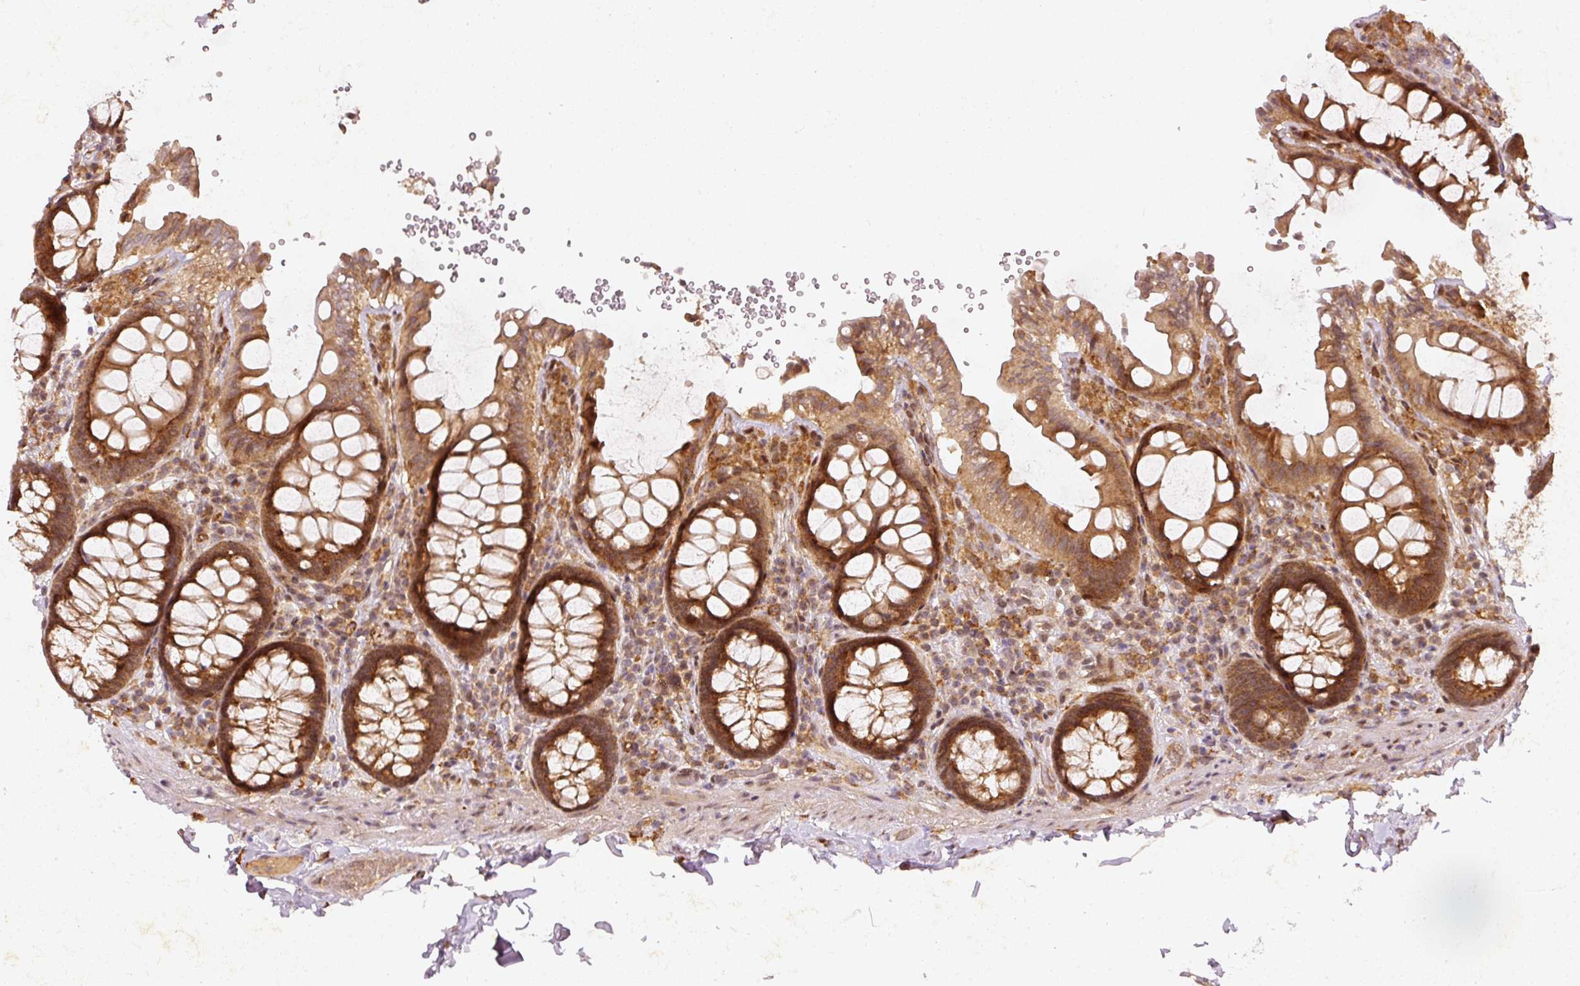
{"staining": {"intensity": "moderate", "quantity": ">75%", "location": "cytoplasmic/membranous"}, "tissue": "colon", "cell_type": "Endothelial cells", "image_type": "normal", "snomed": [{"axis": "morphology", "description": "Normal tissue, NOS"}, {"axis": "topography", "description": "Colon"}], "caption": "A brown stain shows moderate cytoplasmic/membranous expression of a protein in endothelial cells of unremarkable human colon.", "gene": "ZNF580", "patient": {"sex": "male", "age": 84}}